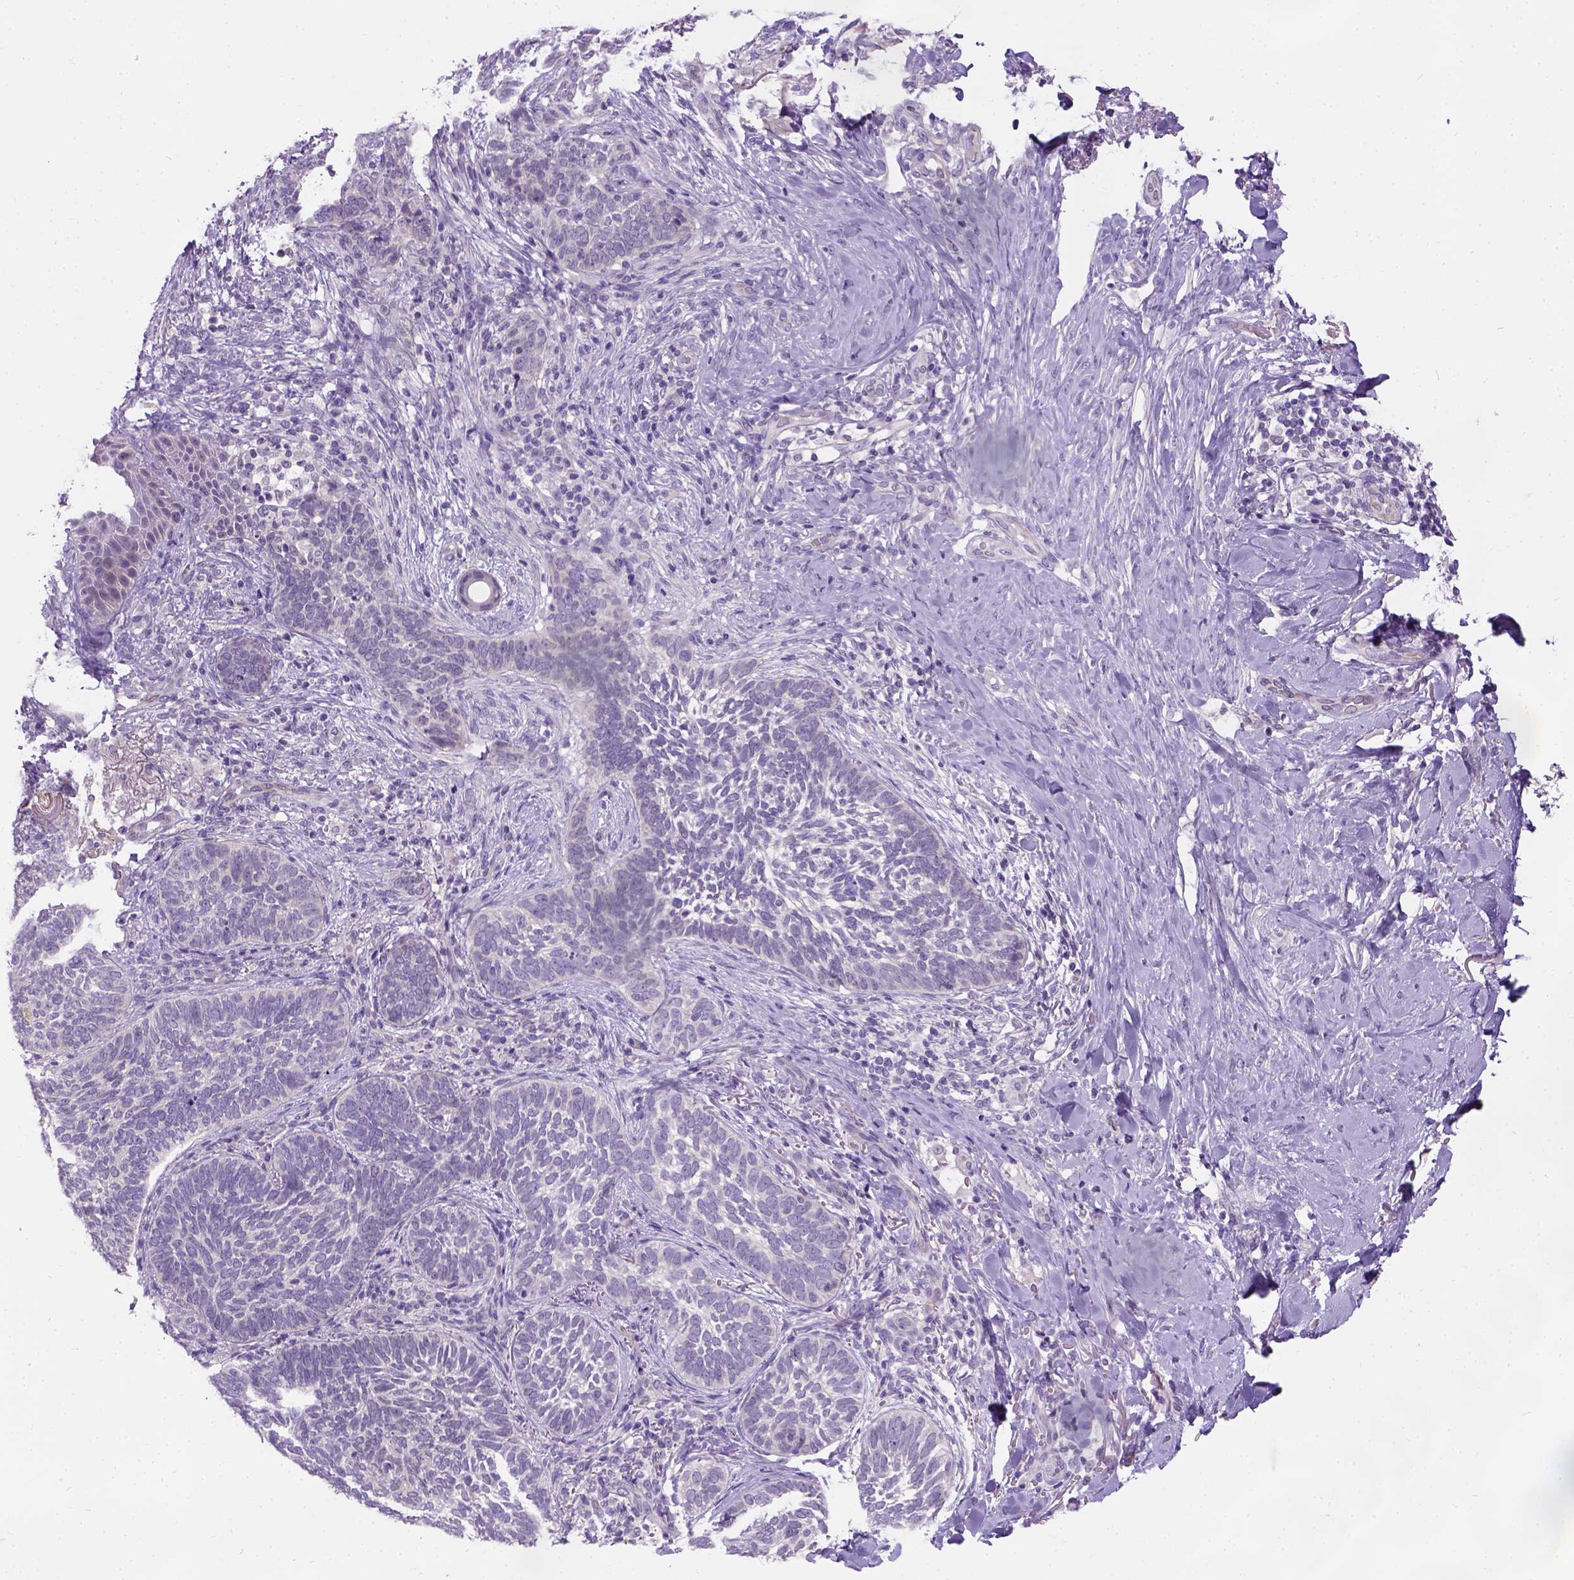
{"staining": {"intensity": "negative", "quantity": "none", "location": "none"}, "tissue": "skin cancer", "cell_type": "Tumor cells", "image_type": "cancer", "snomed": [{"axis": "morphology", "description": "Normal tissue, NOS"}, {"axis": "morphology", "description": "Basal cell carcinoma"}, {"axis": "topography", "description": "Skin"}], "caption": "Immunohistochemical staining of human basal cell carcinoma (skin) shows no significant positivity in tumor cells.", "gene": "C20orf144", "patient": {"sex": "male", "age": 46}}